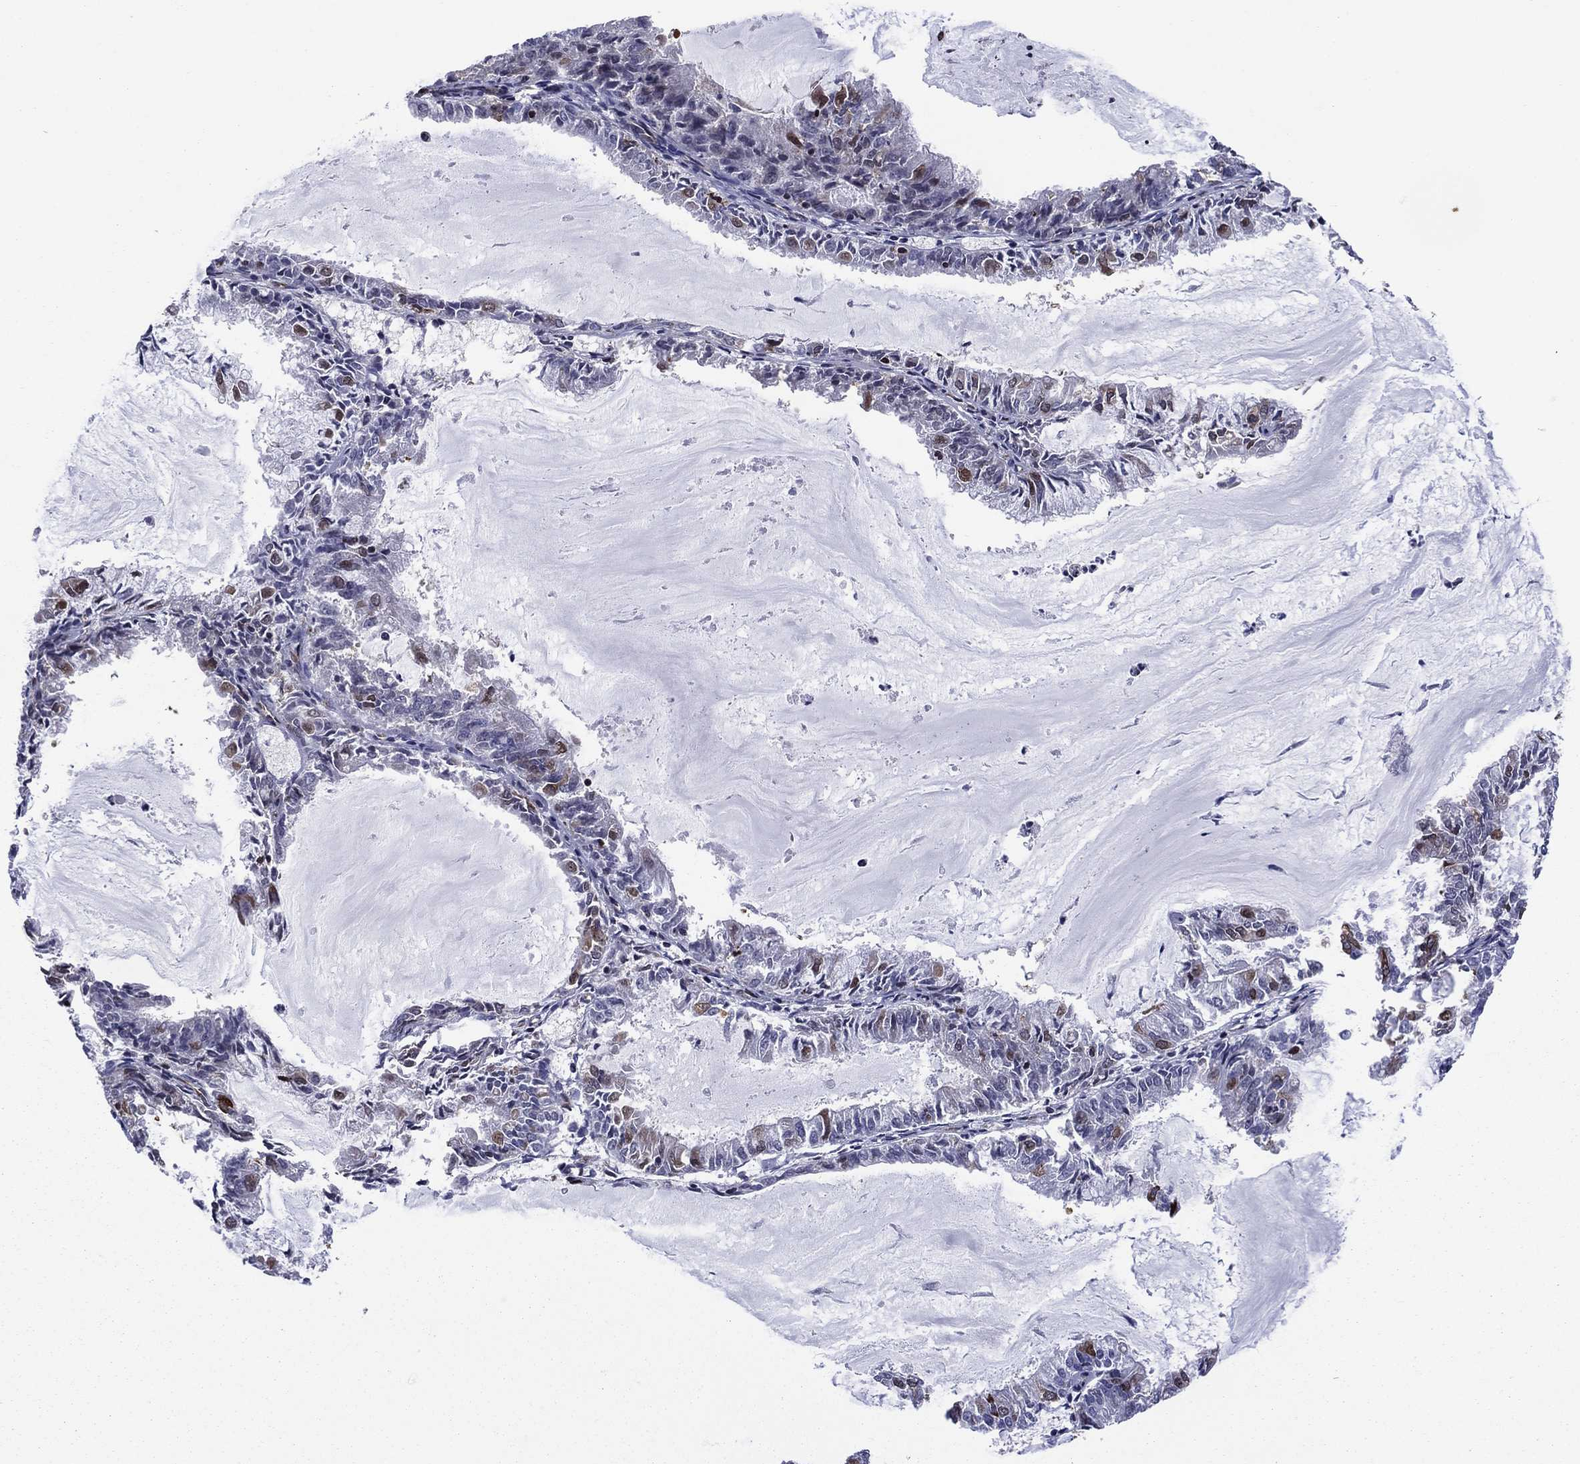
{"staining": {"intensity": "negative", "quantity": "none", "location": "none"}, "tissue": "endometrial cancer", "cell_type": "Tumor cells", "image_type": "cancer", "snomed": [{"axis": "morphology", "description": "Adenocarcinoma, NOS"}, {"axis": "topography", "description": "Endometrium"}], "caption": "Protein analysis of adenocarcinoma (endometrial) displays no significant positivity in tumor cells.", "gene": "YBX1", "patient": {"sex": "female", "age": 57}}